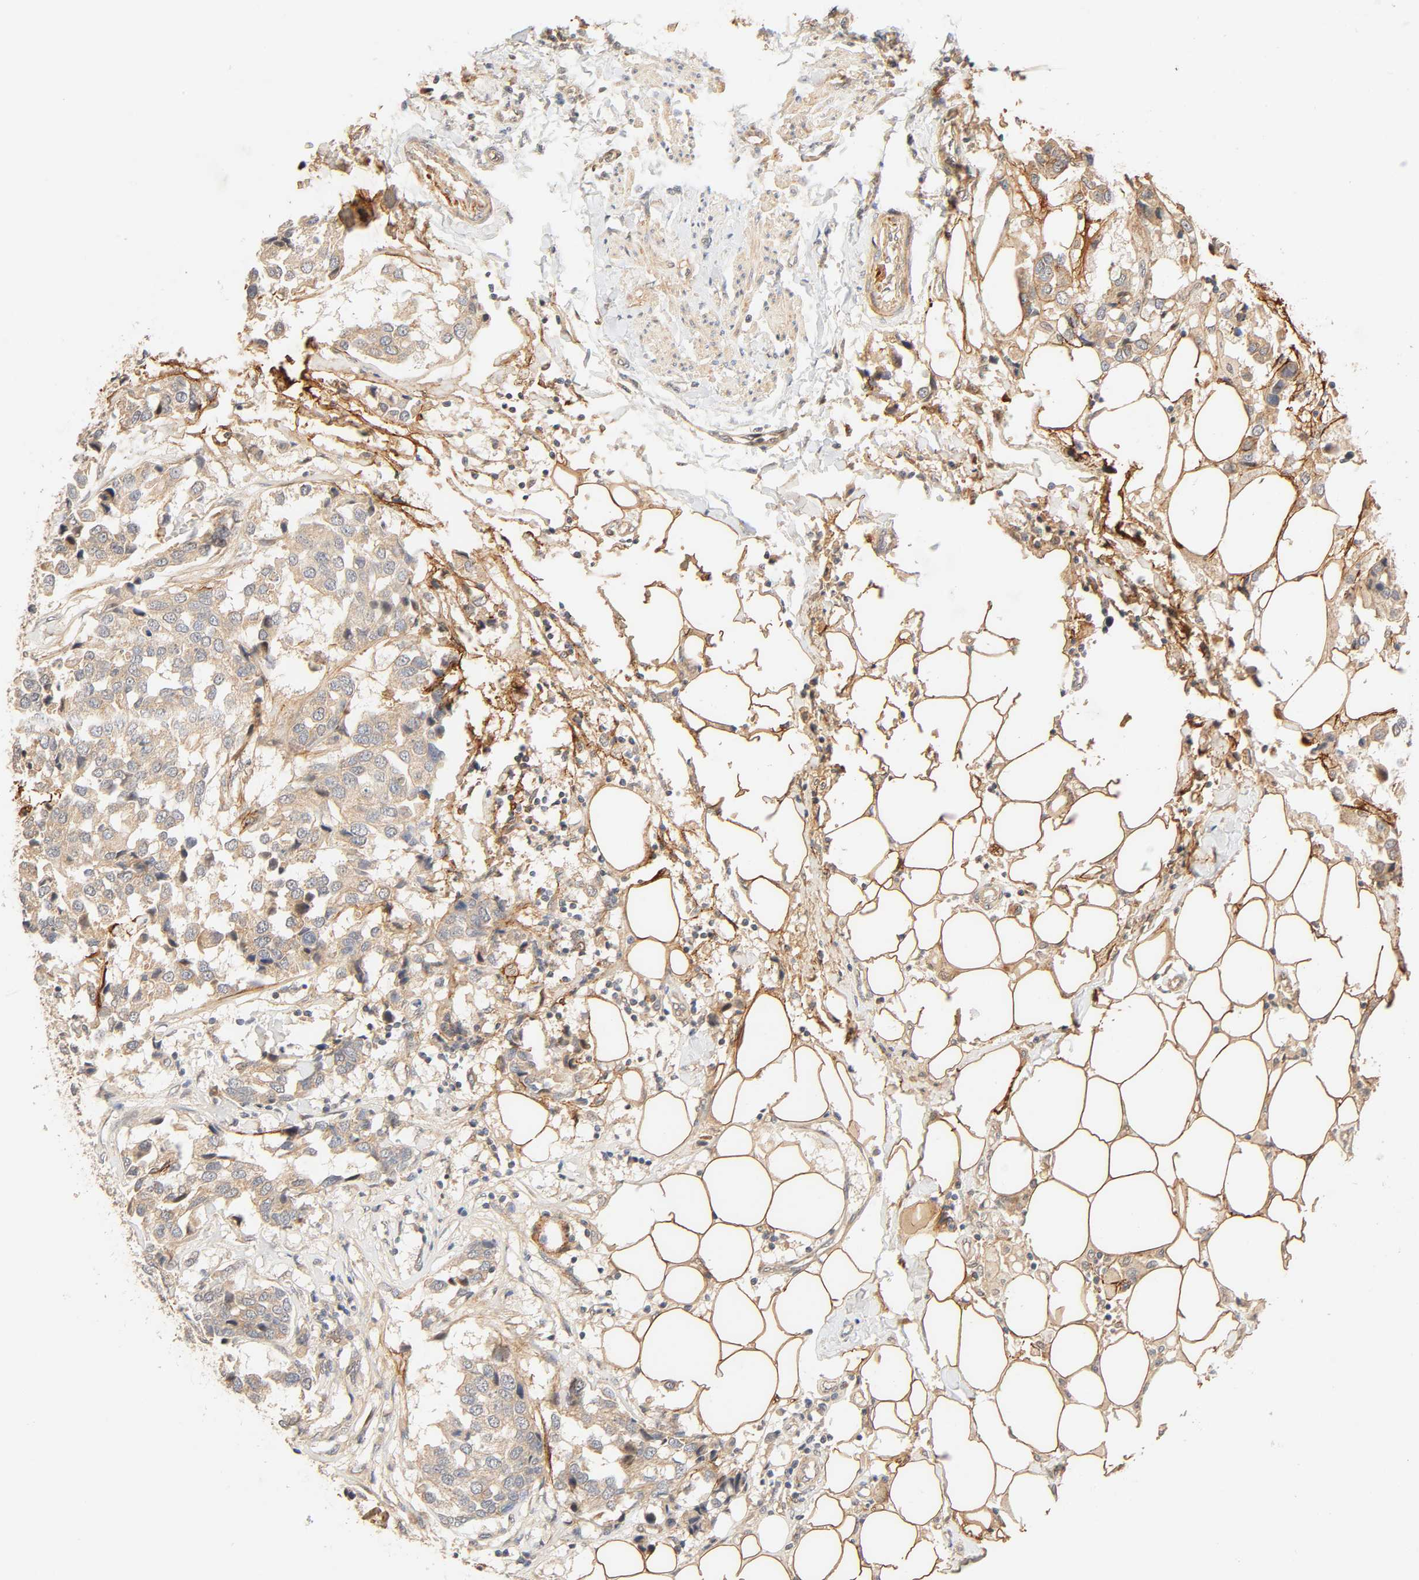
{"staining": {"intensity": "weak", "quantity": ">75%", "location": "cytoplasmic/membranous"}, "tissue": "breast cancer", "cell_type": "Tumor cells", "image_type": "cancer", "snomed": [{"axis": "morphology", "description": "Duct carcinoma"}, {"axis": "topography", "description": "Breast"}], "caption": "This micrograph exhibits IHC staining of breast cancer (invasive ductal carcinoma), with low weak cytoplasmic/membranous positivity in approximately >75% of tumor cells.", "gene": "CACNA1G", "patient": {"sex": "female", "age": 80}}